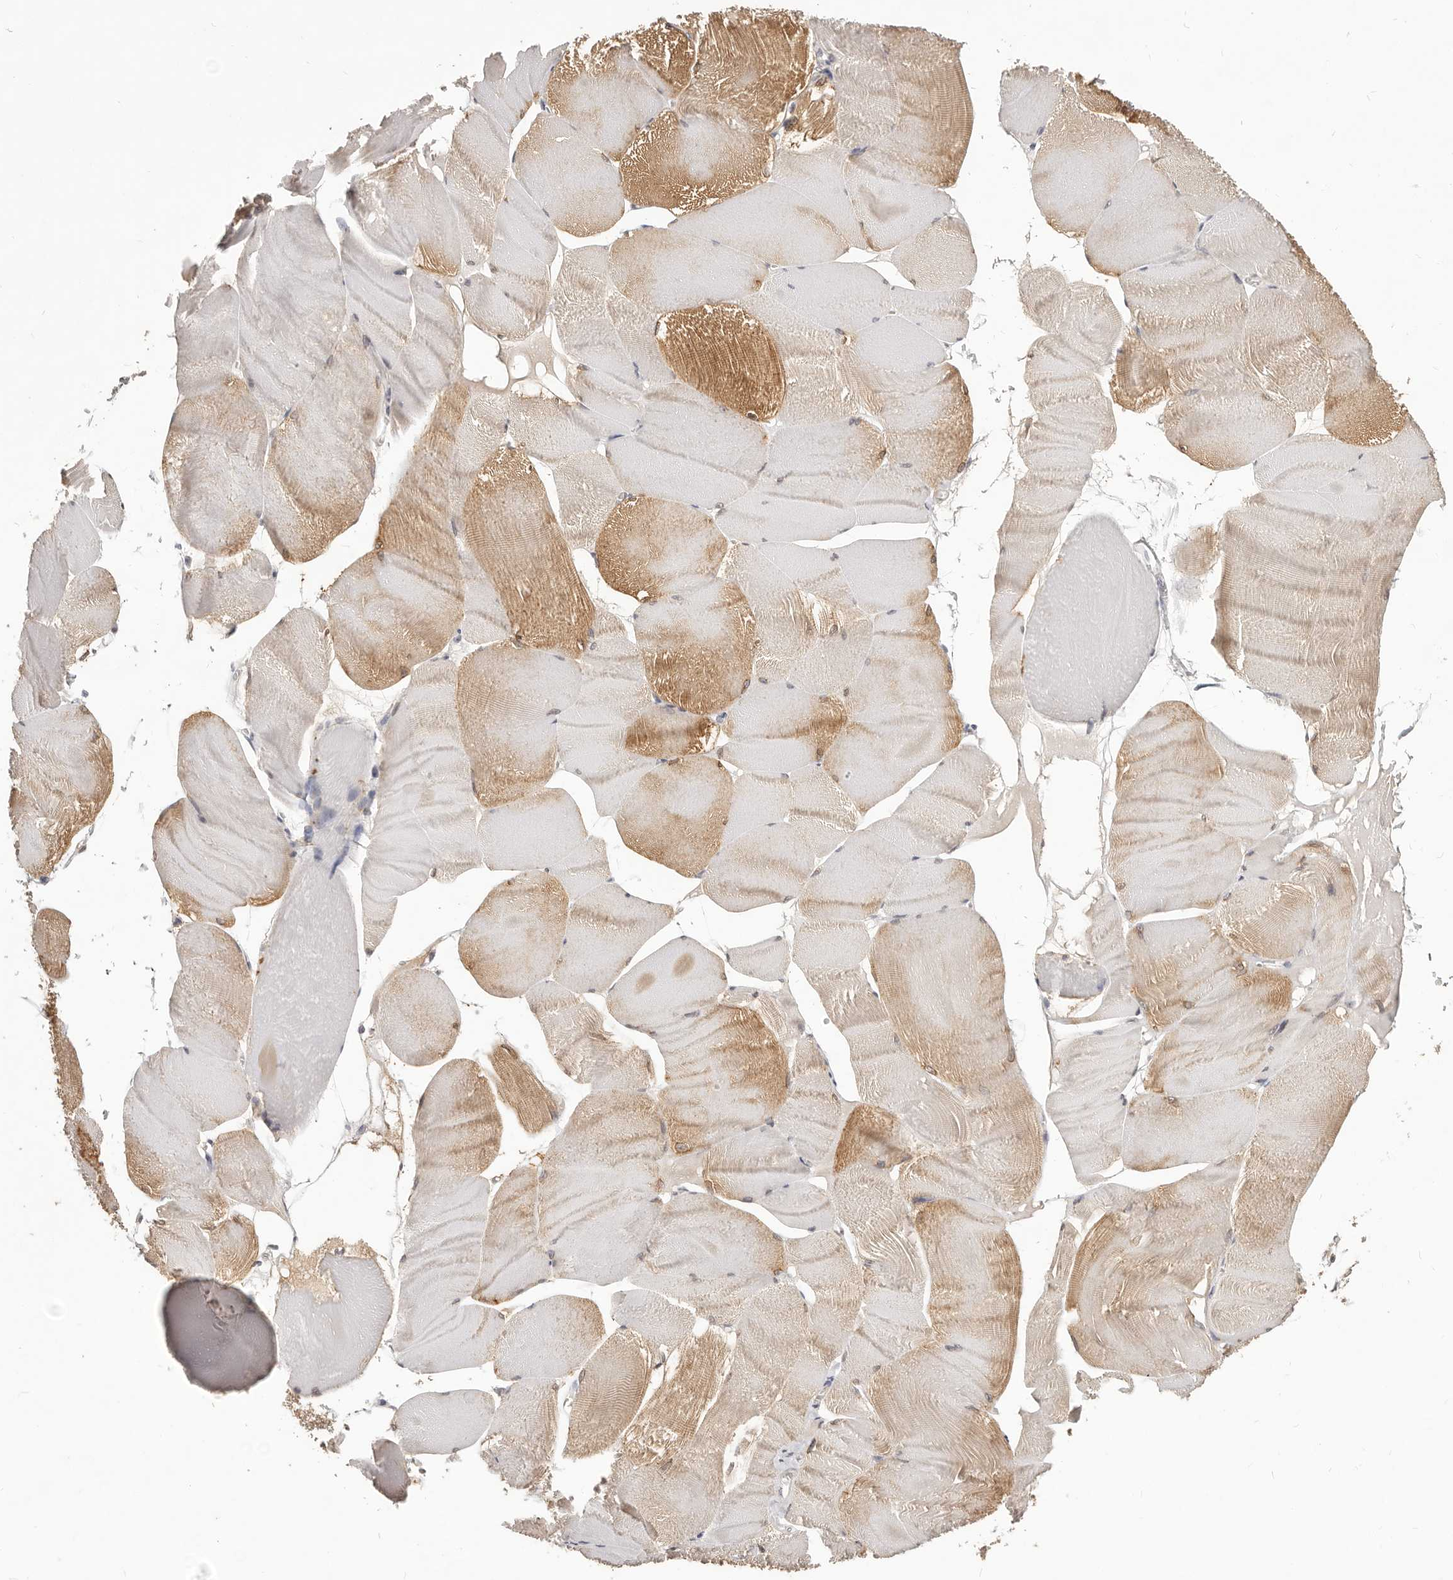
{"staining": {"intensity": "moderate", "quantity": "25%-75%", "location": "cytoplasmic/membranous,nuclear"}, "tissue": "skeletal muscle", "cell_type": "Myocytes", "image_type": "normal", "snomed": [{"axis": "morphology", "description": "Normal tissue, NOS"}, {"axis": "morphology", "description": "Basal cell carcinoma"}, {"axis": "topography", "description": "Skeletal muscle"}], "caption": "The immunohistochemical stain labels moderate cytoplasmic/membranous,nuclear staining in myocytes of unremarkable skeletal muscle. Nuclei are stained in blue.", "gene": "TSPAN13", "patient": {"sex": "female", "age": 64}}